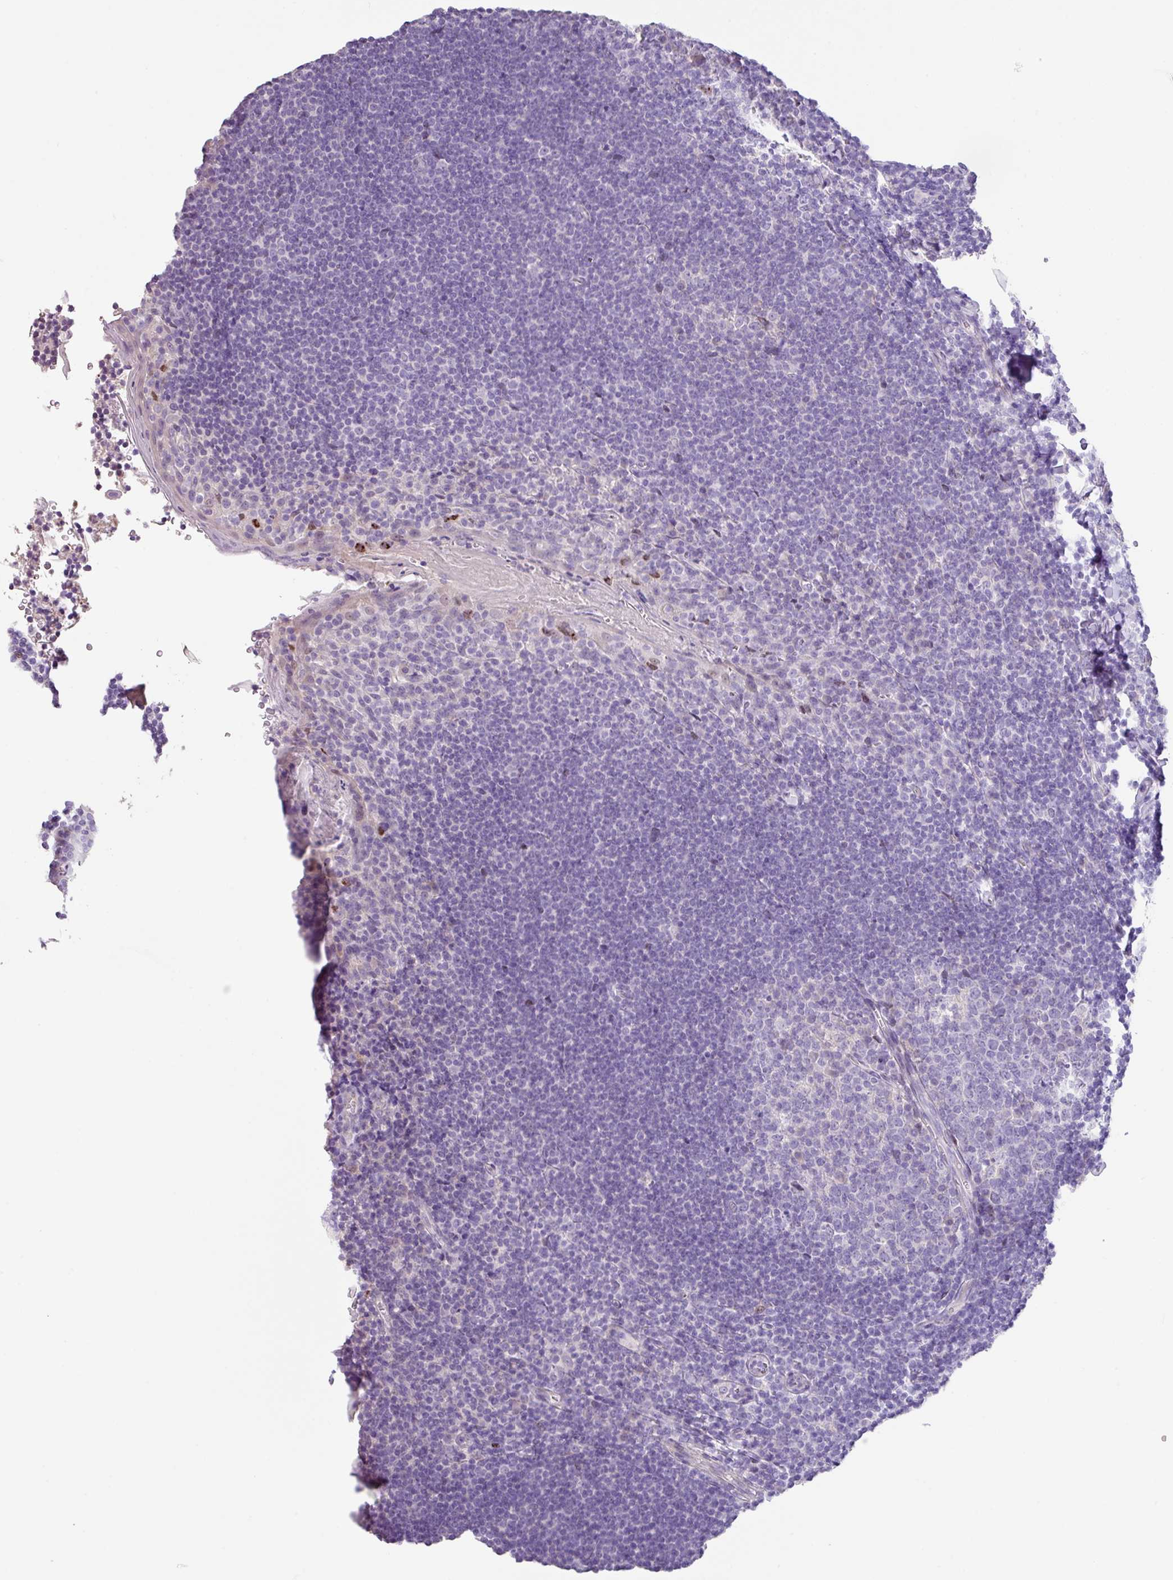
{"staining": {"intensity": "moderate", "quantity": "<25%", "location": "nuclear"}, "tissue": "tonsil", "cell_type": "Germinal center cells", "image_type": "normal", "snomed": [{"axis": "morphology", "description": "Normal tissue, NOS"}, {"axis": "topography", "description": "Tonsil"}], "caption": "This is a histology image of IHC staining of normal tonsil, which shows moderate positivity in the nuclear of germinal center cells.", "gene": "ZG16", "patient": {"sex": "male", "age": 27}}